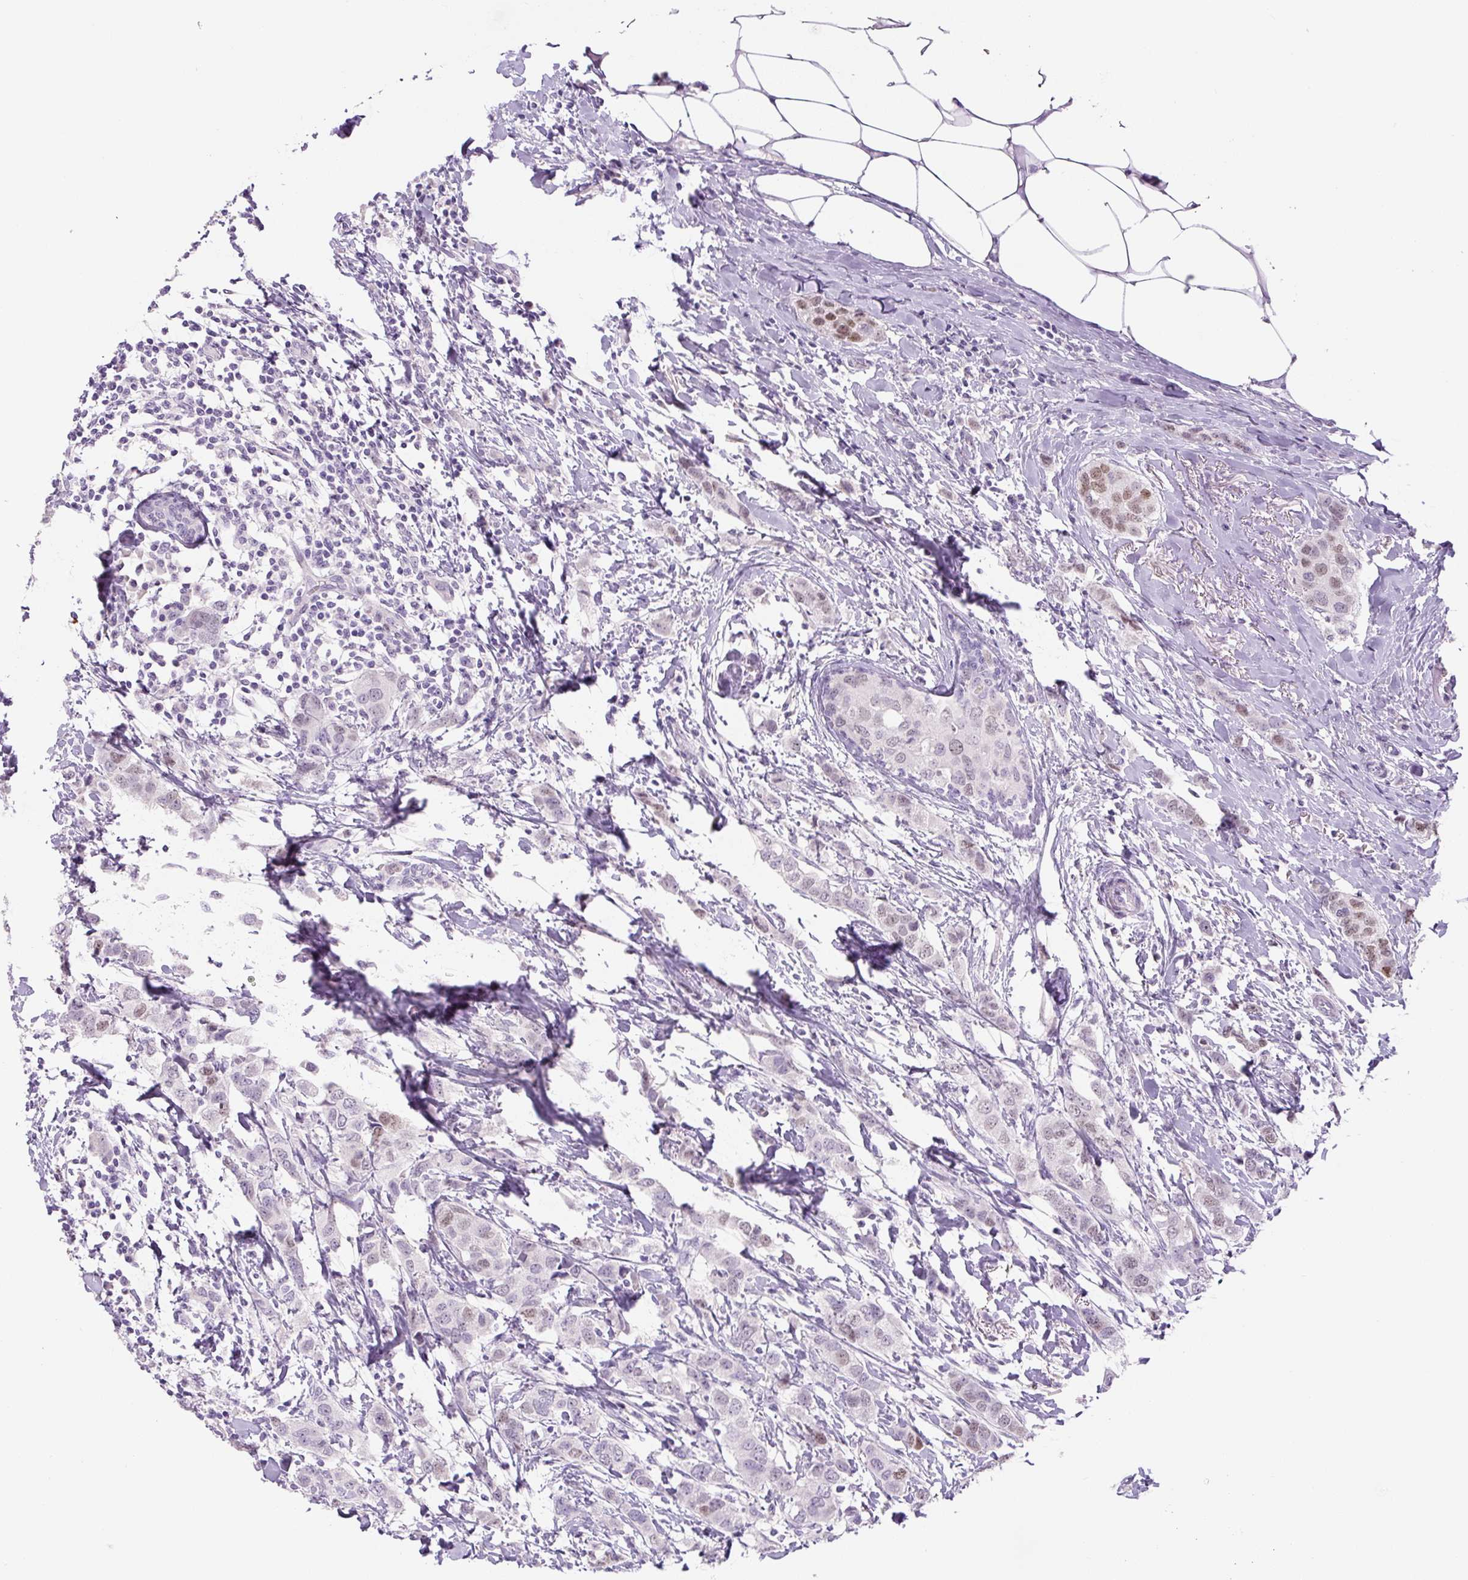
{"staining": {"intensity": "moderate", "quantity": "<25%", "location": "nuclear"}, "tissue": "breast cancer", "cell_type": "Tumor cells", "image_type": "cancer", "snomed": [{"axis": "morphology", "description": "Duct carcinoma"}, {"axis": "topography", "description": "Breast"}], "caption": "This image displays immunohistochemistry staining of breast cancer, with low moderate nuclear staining in about <25% of tumor cells.", "gene": "SIX1", "patient": {"sex": "female", "age": 50}}